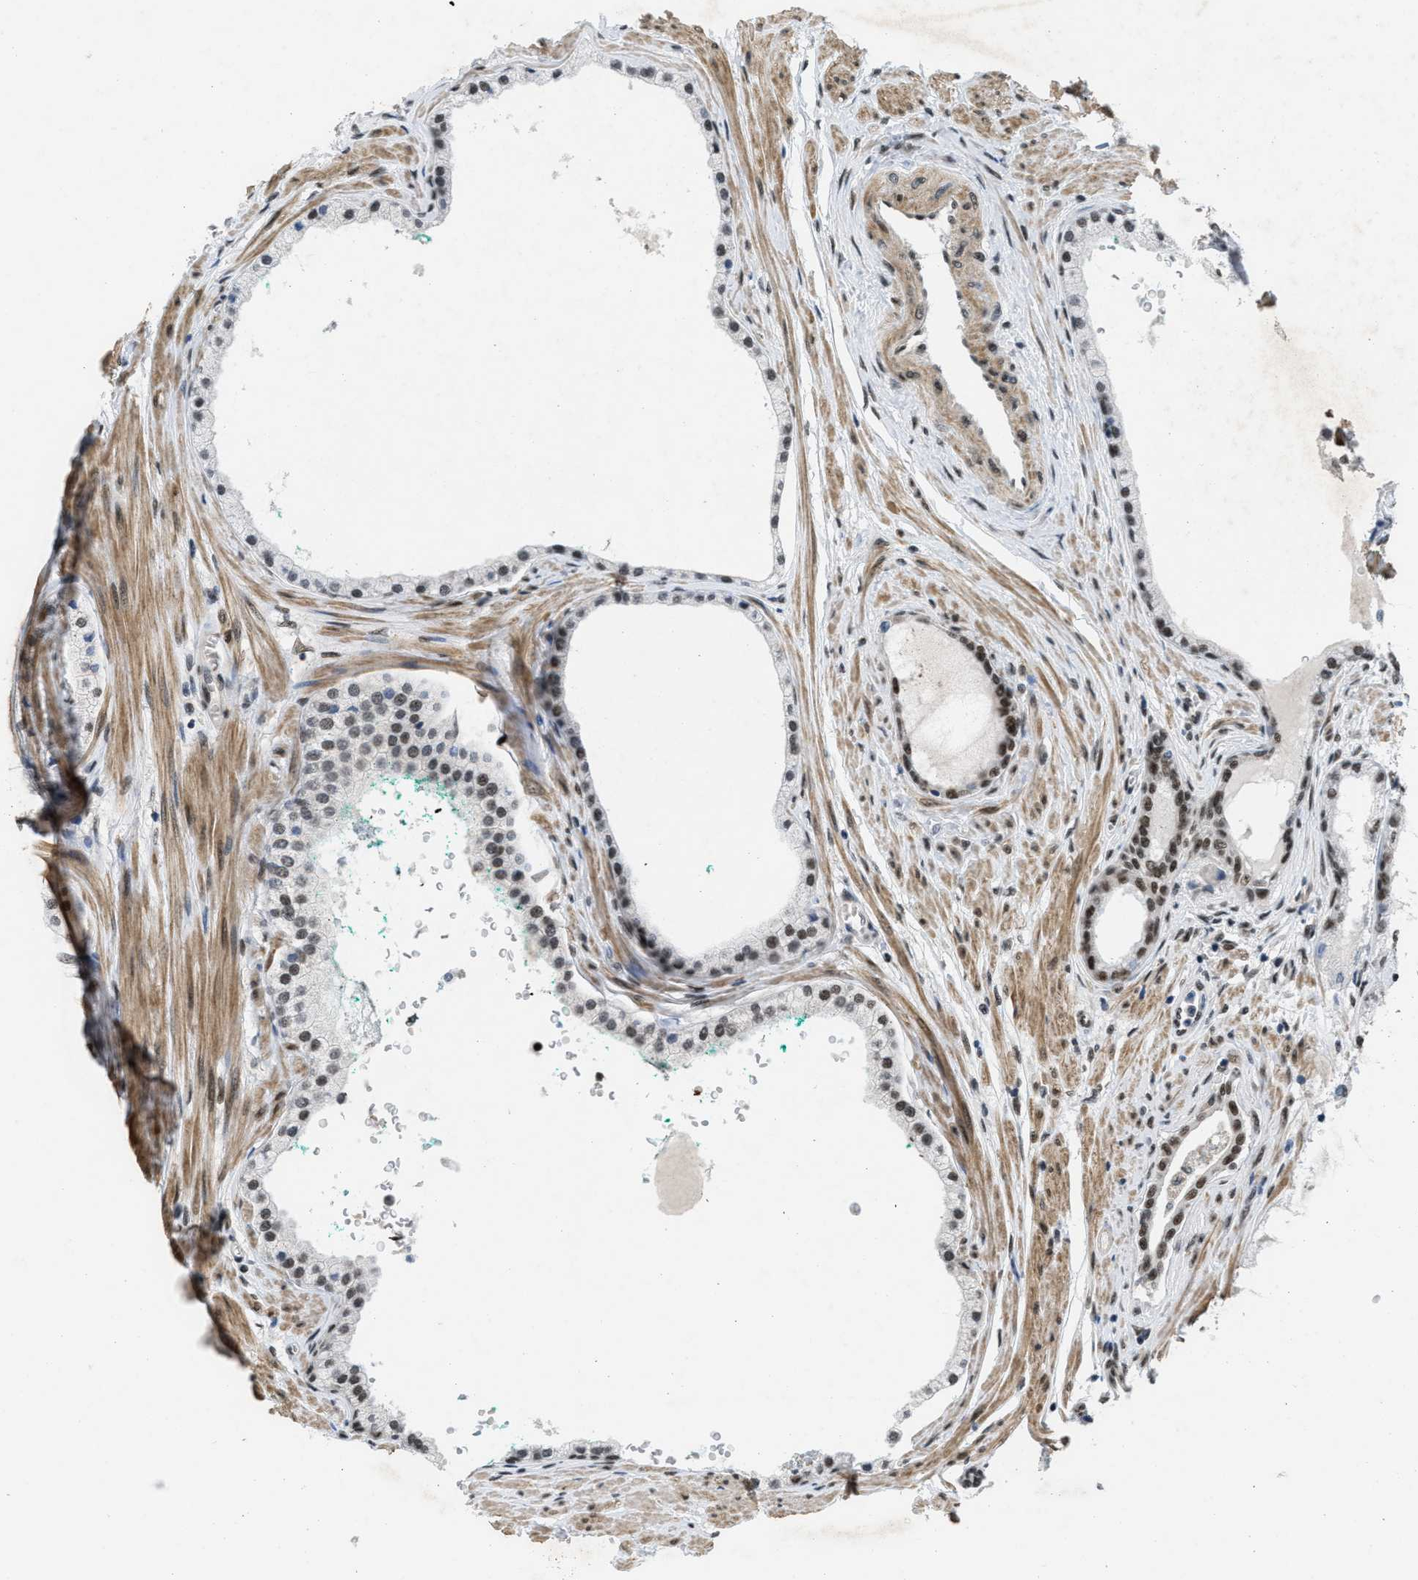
{"staining": {"intensity": "strong", "quantity": "25%-75%", "location": "nuclear"}, "tissue": "prostate cancer", "cell_type": "Tumor cells", "image_type": "cancer", "snomed": [{"axis": "morphology", "description": "Adenocarcinoma, Low grade"}, {"axis": "topography", "description": "Prostate"}], "caption": "Immunohistochemical staining of human low-grade adenocarcinoma (prostate) exhibits strong nuclear protein staining in about 25%-75% of tumor cells.", "gene": "CDT1", "patient": {"sex": "male", "age": 63}}